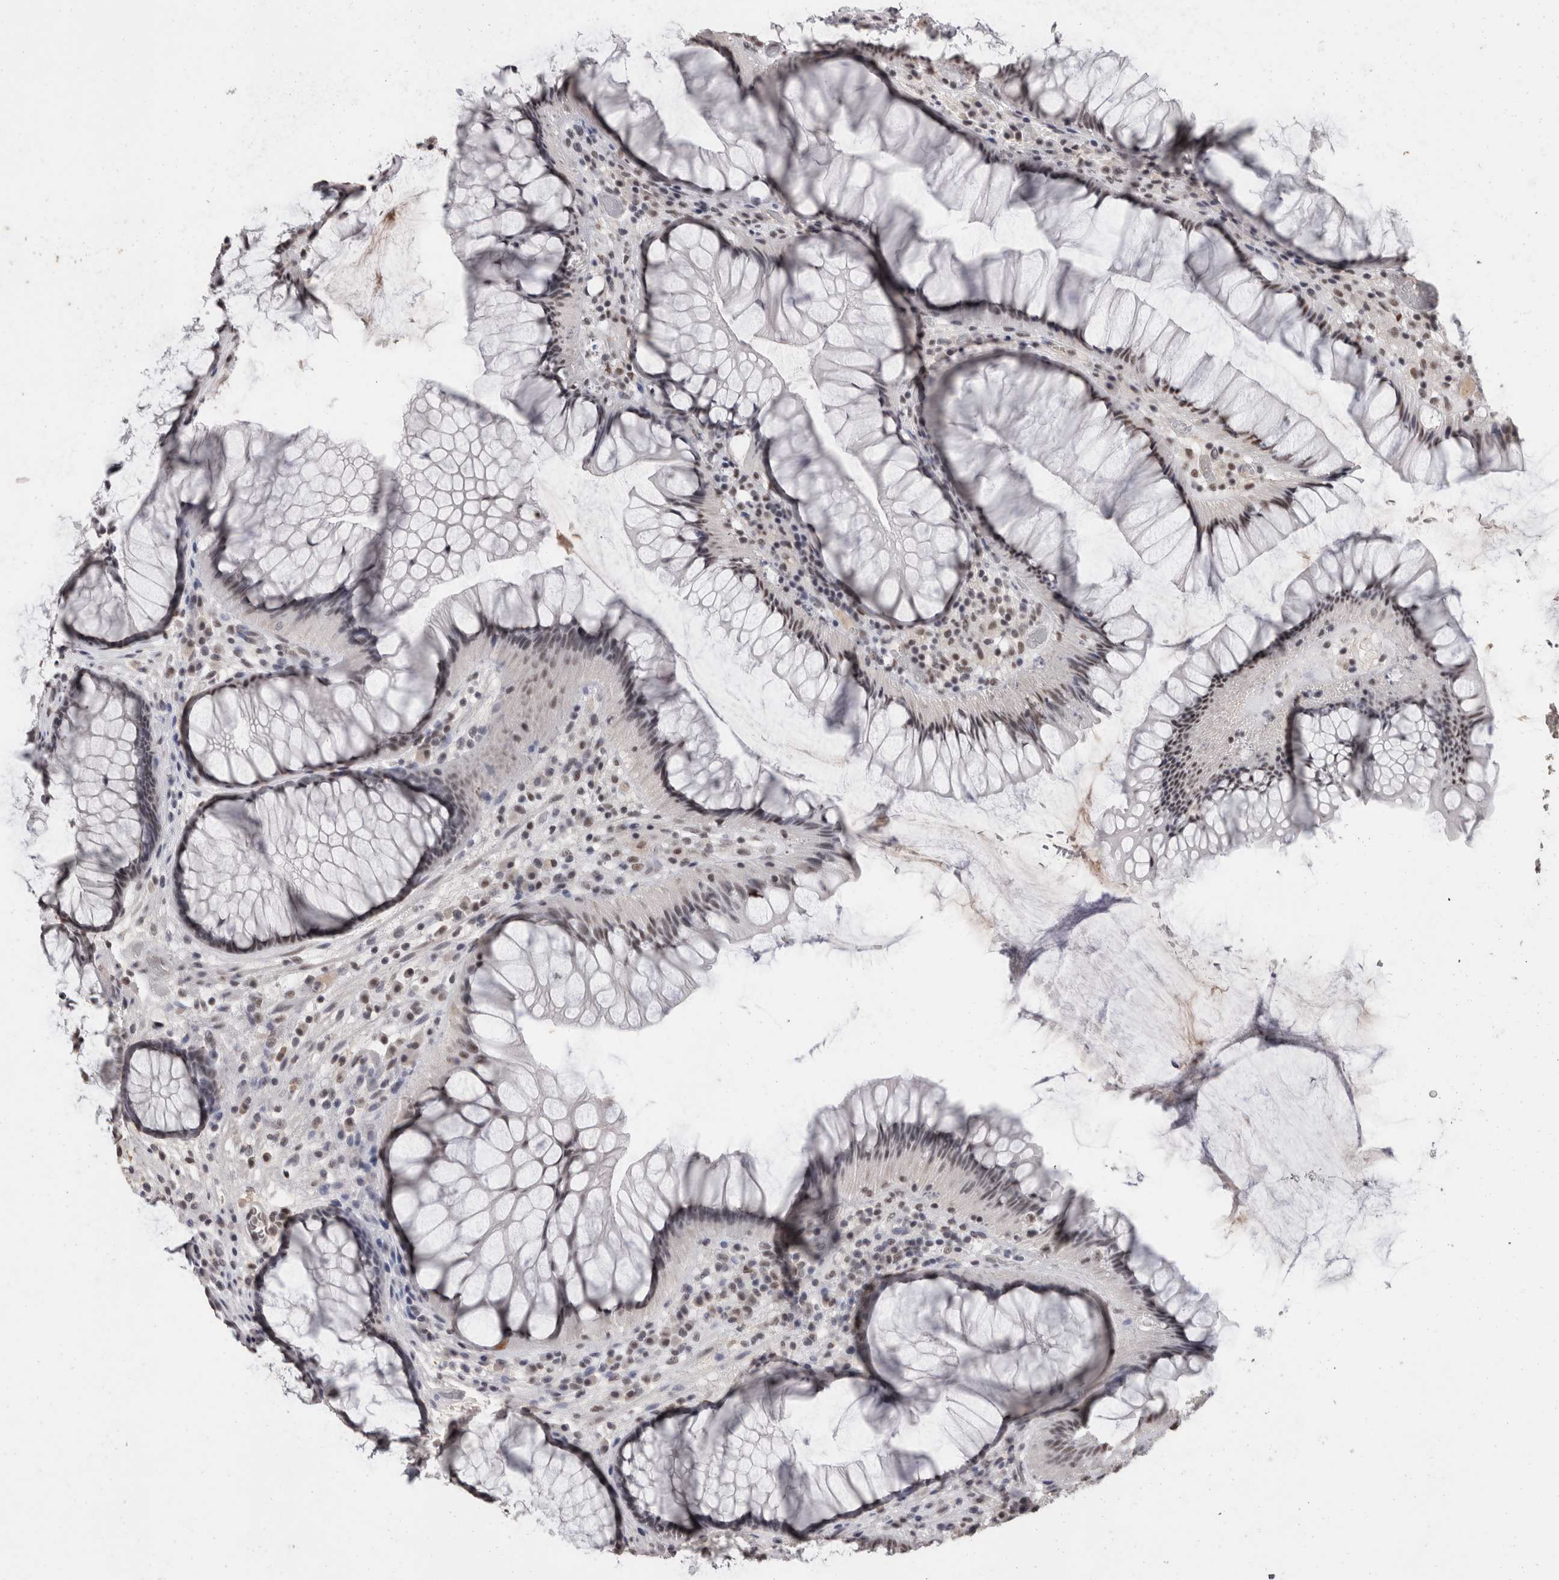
{"staining": {"intensity": "moderate", "quantity": "25%-75%", "location": "nuclear"}, "tissue": "rectum", "cell_type": "Glandular cells", "image_type": "normal", "snomed": [{"axis": "morphology", "description": "Normal tissue, NOS"}, {"axis": "topography", "description": "Rectum"}], "caption": "This histopathology image displays immunohistochemistry staining of unremarkable human rectum, with medium moderate nuclear positivity in about 25%-75% of glandular cells.", "gene": "DDX17", "patient": {"sex": "male", "age": 51}}